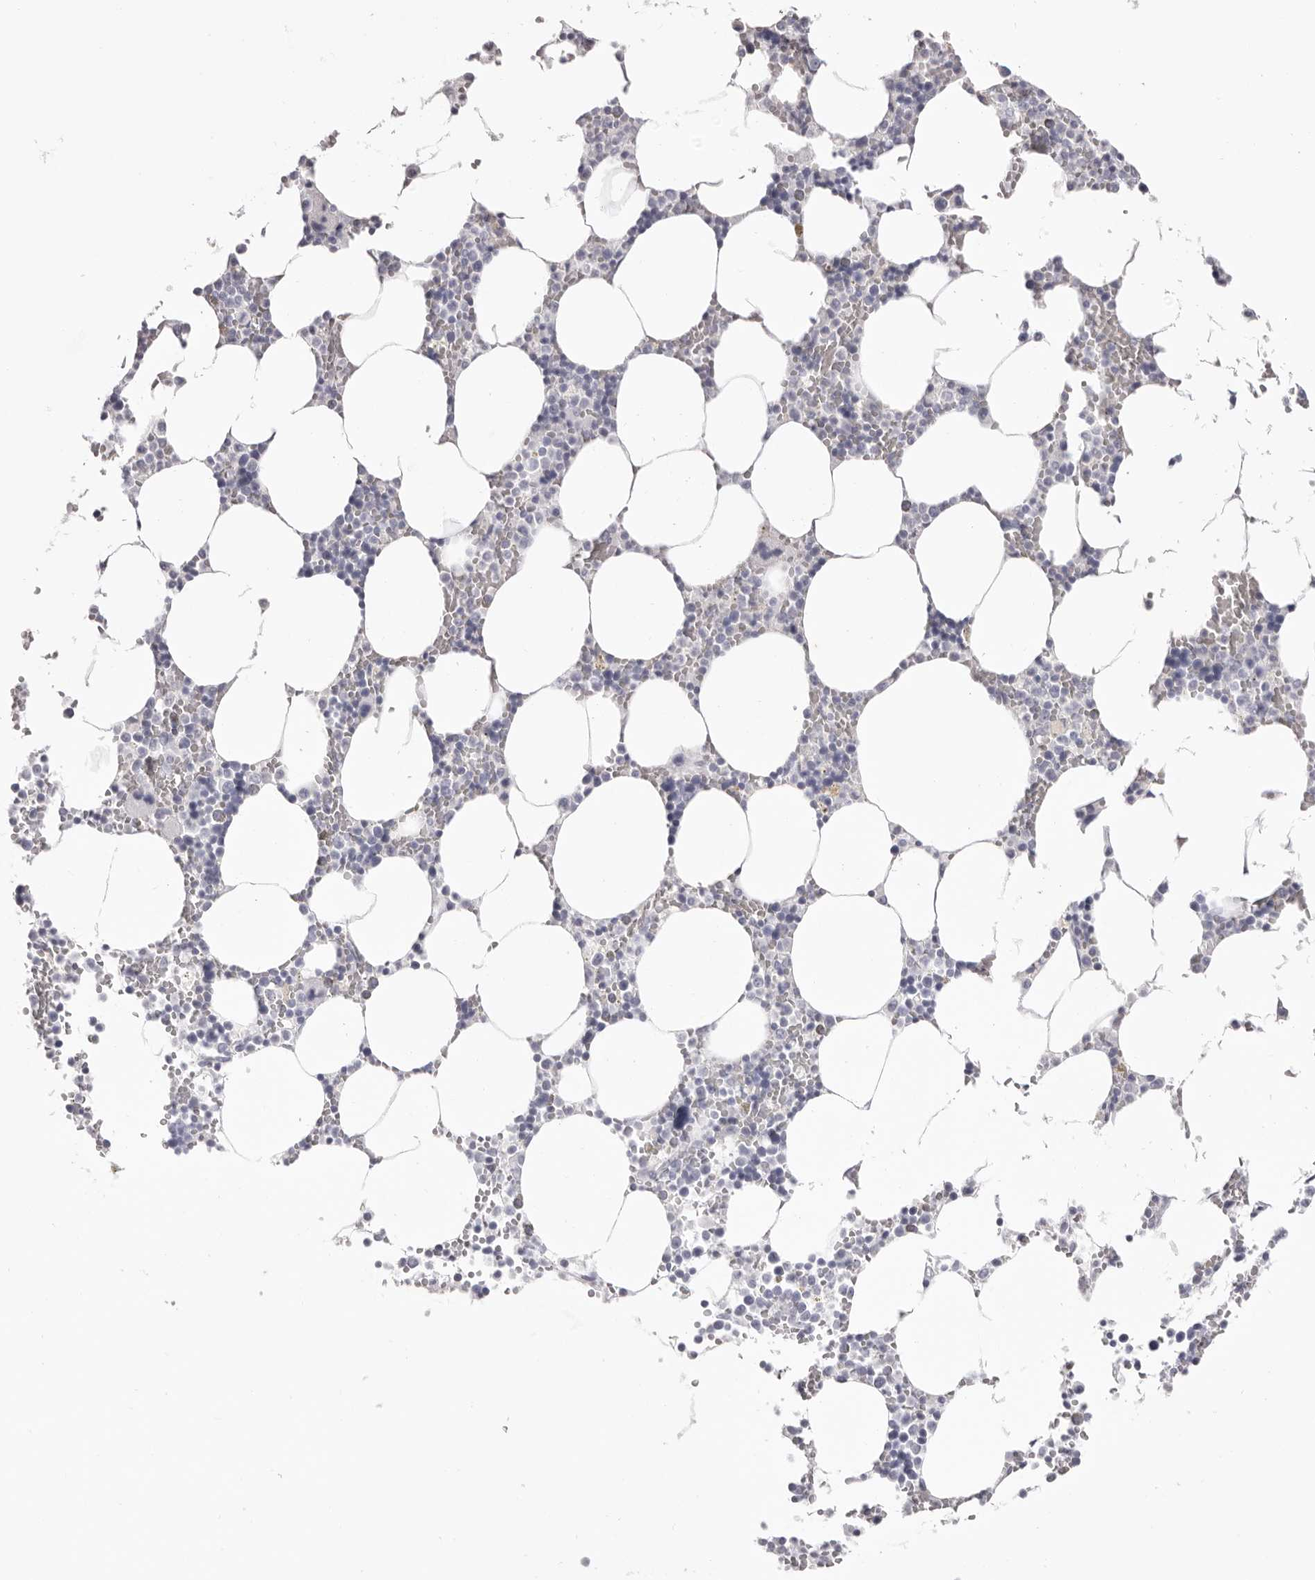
{"staining": {"intensity": "negative", "quantity": "none", "location": "none"}, "tissue": "bone marrow", "cell_type": "Hematopoietic cells", "image_type": "normal", "snomed": [{"axis": "morphology", "description": "Normal tissue, NOS"}, {"axis": "topography", "description": "Bone marrow"}], "caption": "A high-resolution histopathology image shows IHC staining of unremarkable bone marrow, which demonstrates no significant expression in hematopoietic cells.", "gene": "LPO", "patient": {"sex": "male", "age": 70}}